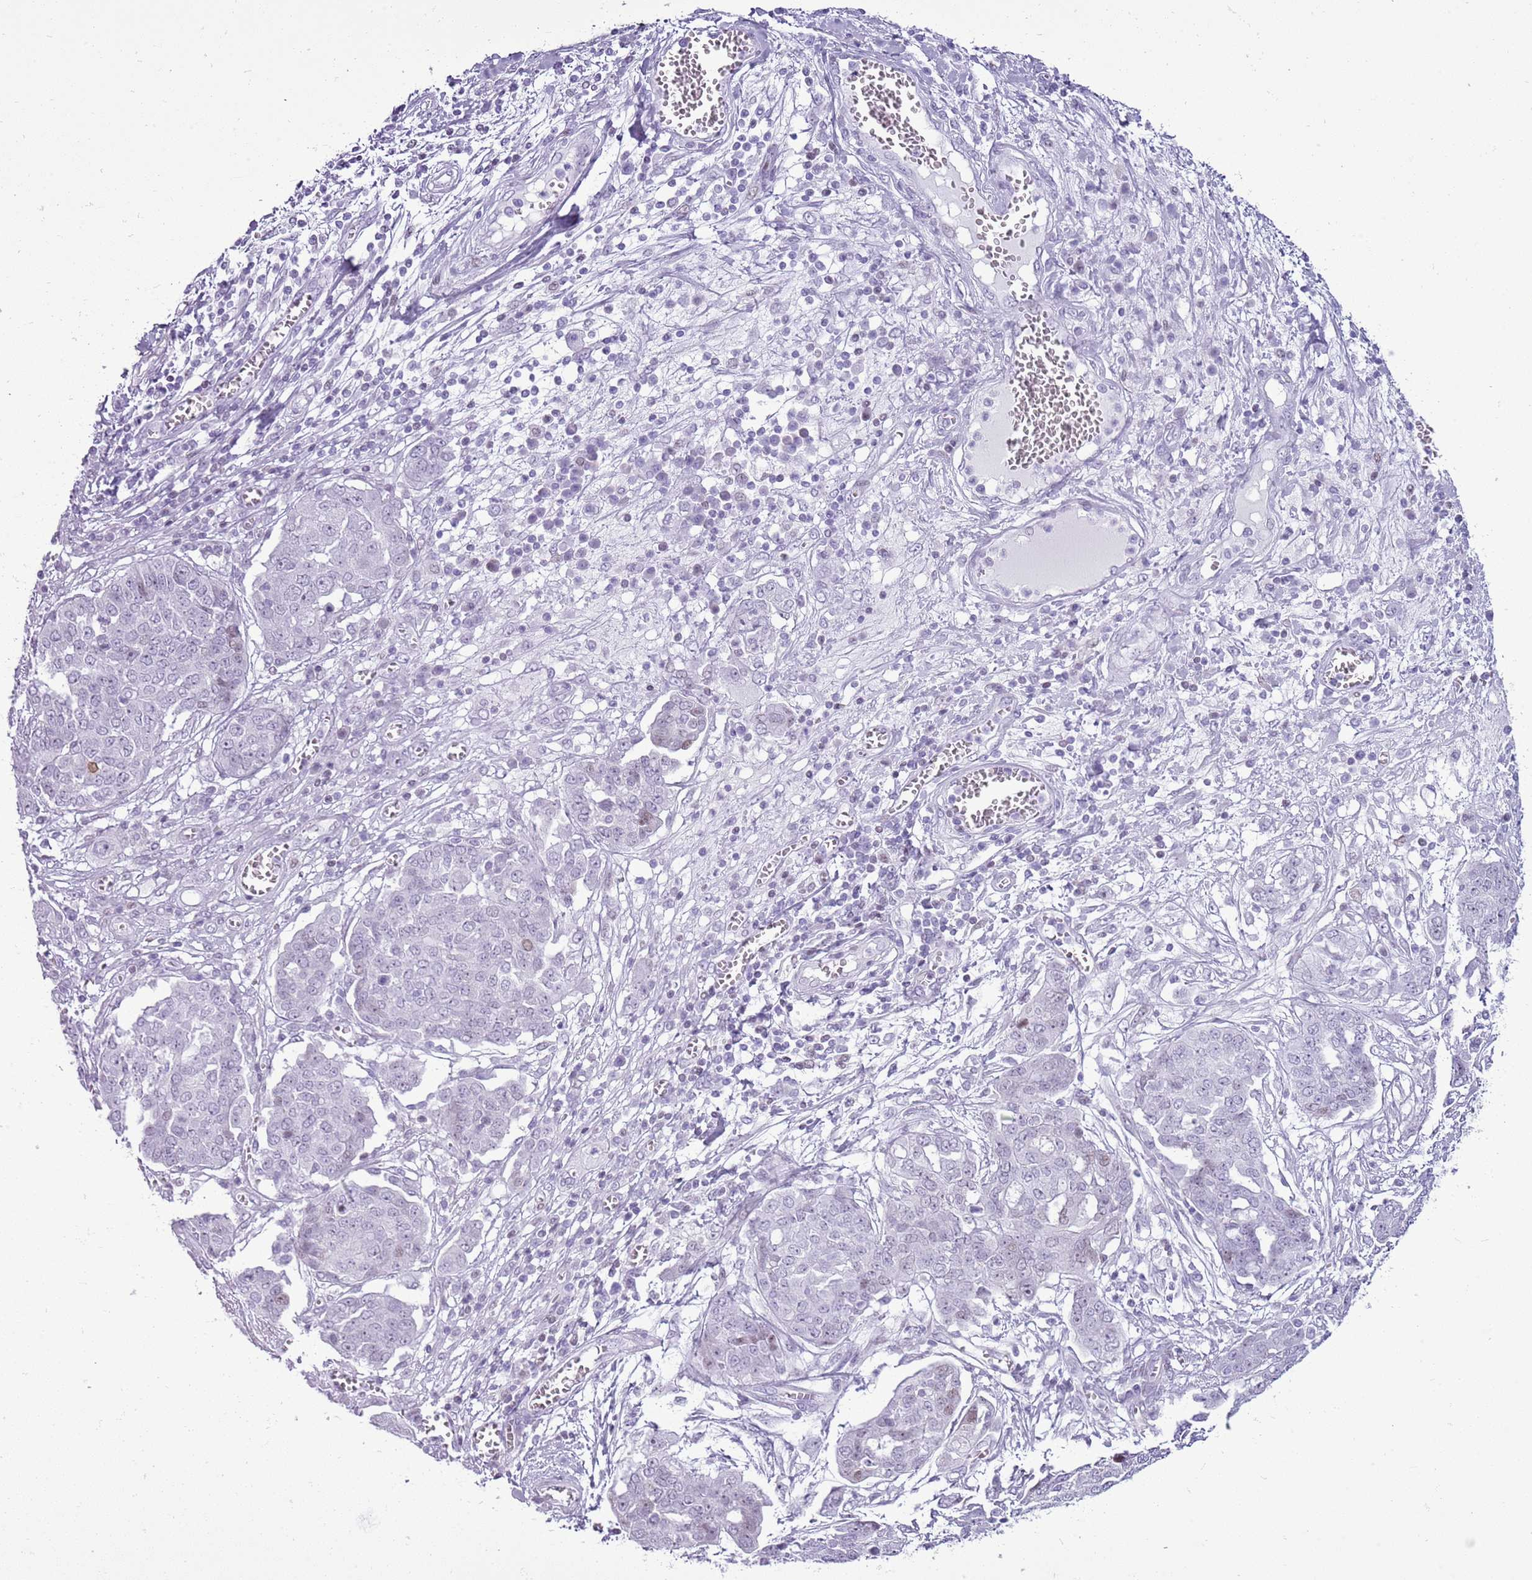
{"staining": {"intensity": "negative", "quantity": "none", "location": "none"}, "tissue": "ovarian cancer", "cell_type": "Tumor cells", "image_type": "cancer", "snomed": [{"axis": "morphology", "description": "Cystadenocarcinoma, serous, NOS"}, {"axis": "topography", "description": "Soft tissue"}, {"axis": "topography", "description": "Ovary"}], "caption": "IHC histopathology image of human ovarian cancer (serous cystadenocarcinoma) stained for a protein (brown), which reveals no expression in tumor cells.", "gene": "ASIP", "patient": {"sex": "female", "age": 57}}